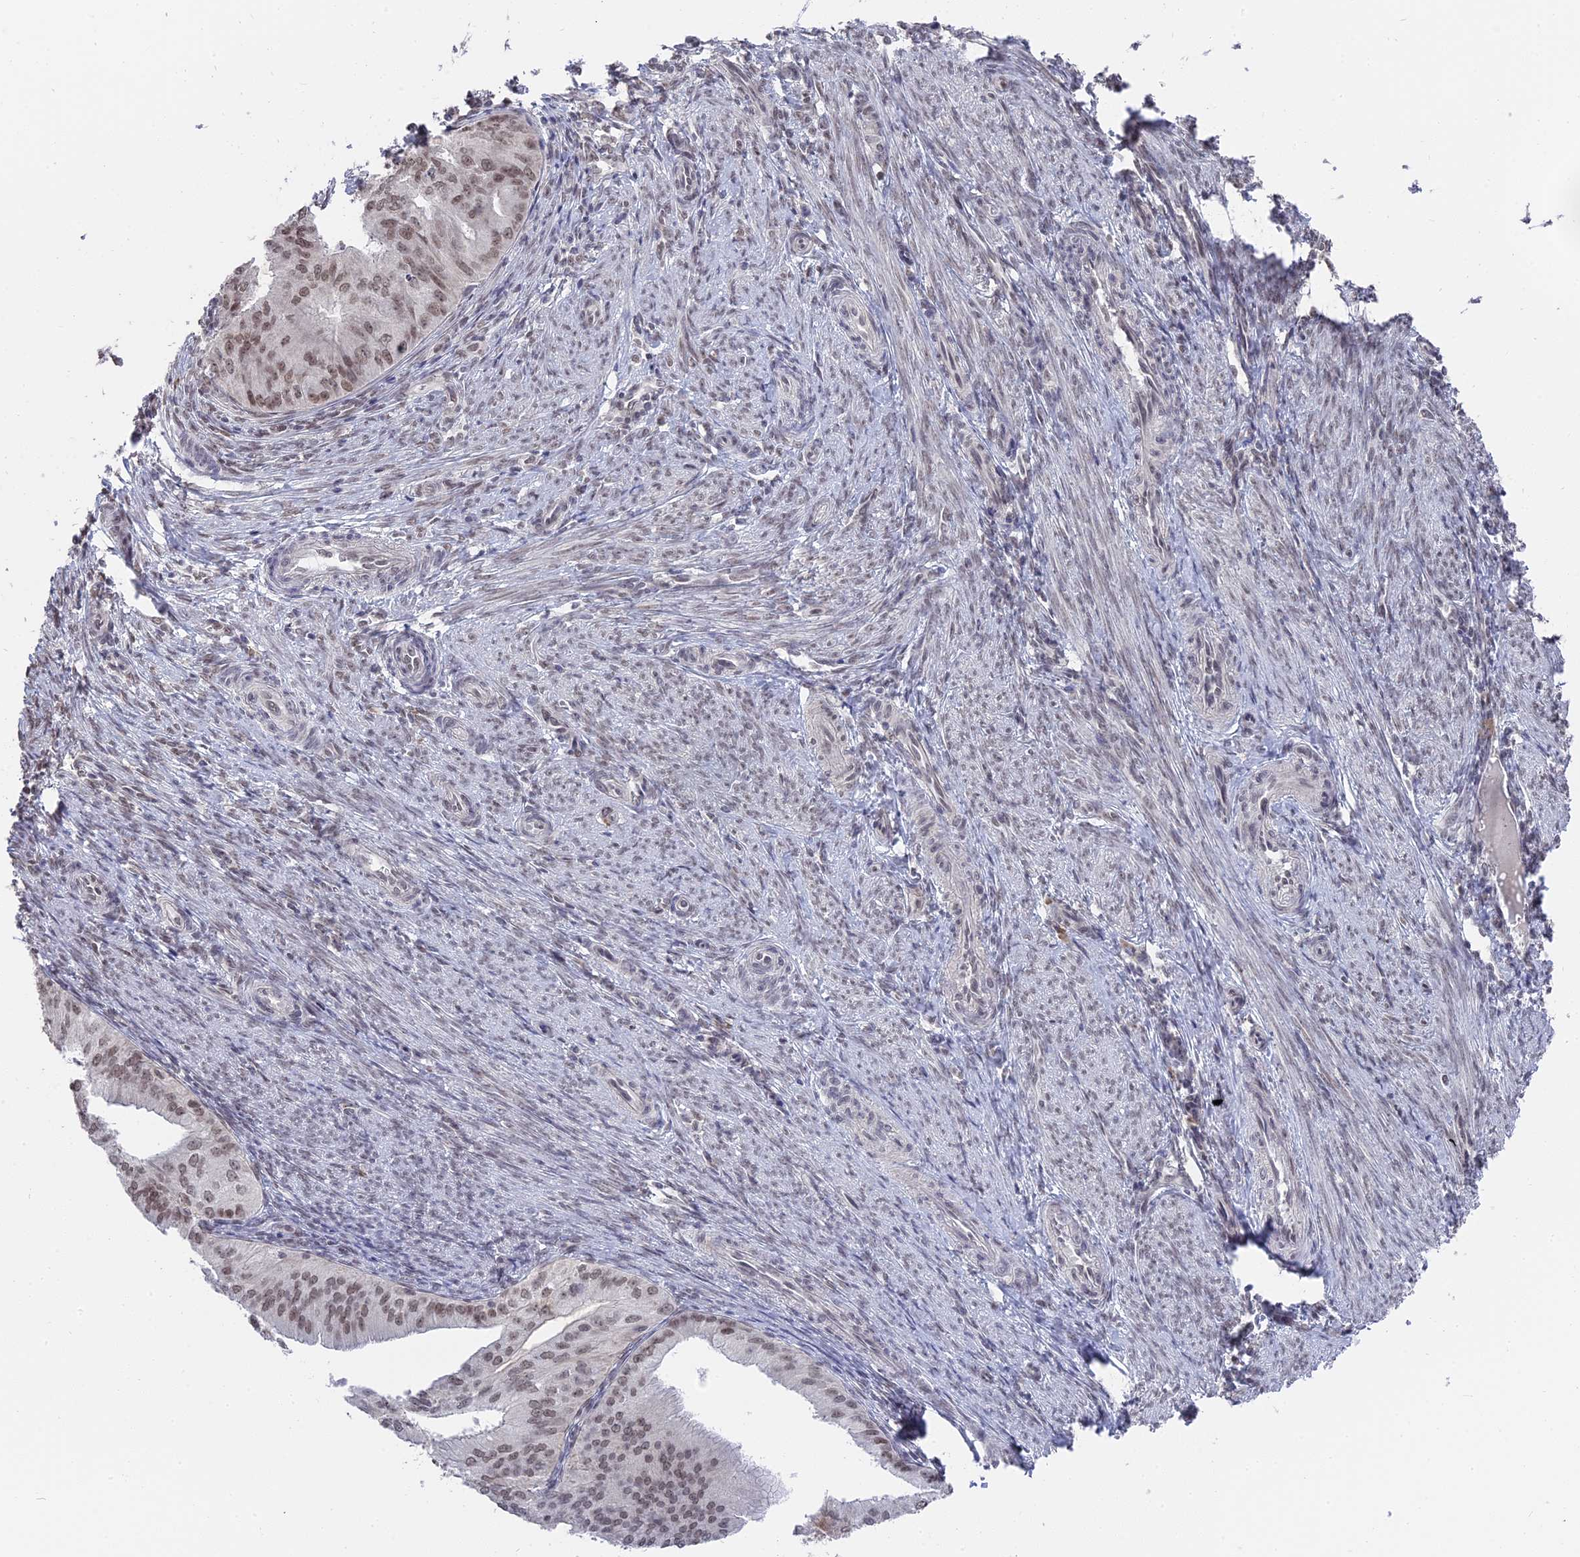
{"staining": {"intensity": "weak", "quantity": ">75%", "location": "nuclear"}, "tissue": "endometrial cancer", "cell_type": "Tumor cells", "image_type": "cancer", "snomed": [{"axis": "morphology", "description": "Adenocarcinoma, NOS"}, {"axis": "topography", "description": "Endometrium"}], "caption": "High-magnification brightfield microscopy of endometrial adenocarcinoma stained with DAB (3,3'-diaminobenzidine) (brown) and counterstained with hematoxylin (blue). tumor cells exhibit weak nuclear positivity is present in about>75% of cells. (IHC, brightfield microscopy, high magnification).", "gene": "NR1H3", "patient": {"sex": "female", "age": 50}}